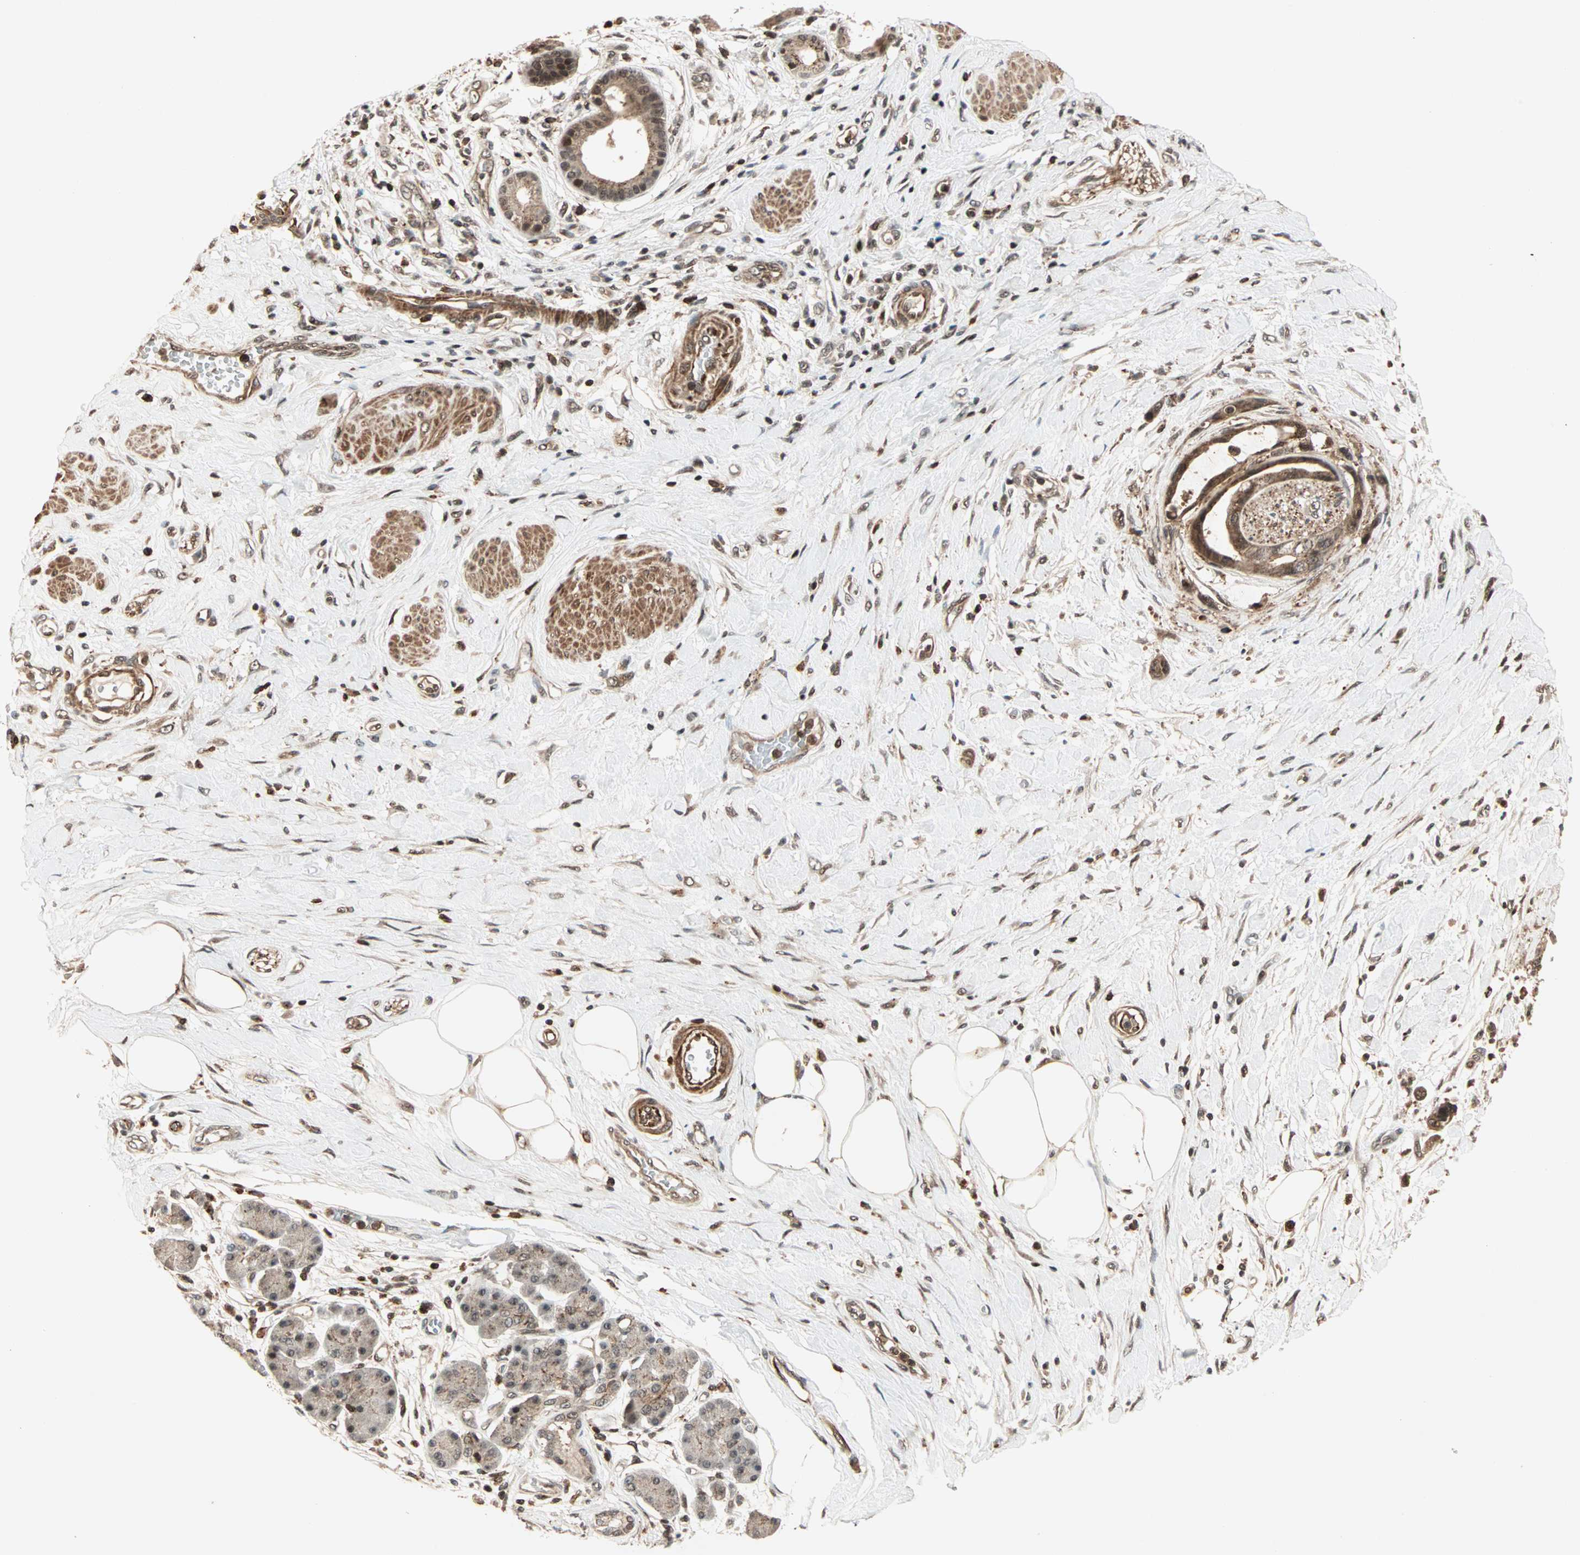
{"staining": {"intensity": "moderate", "quantity": ">75%", "location": "cytoplasmic/membranous,nuclear"}, "tissue": "pancreatic cancer", "cell_type": "Tumor cells", "image_type": "cancer", "snomed": [{"axis": "morphology", "description": "Adenocarcinoma, NOS"}, {"axis": "morphology", "description": "Adenocarcinoma, metastatic, NOS"}, {"axis": "topography", "description": "Lymph node"}, {"axis": "topography", "description": "Pancreas"}, {"axis": "topography", "description": "Duodenum"}], "caption": "Pancreatic cancer (metastatic adenocarcinoma) tissue exhibits moderate cytoplasmic/membranous and nuclear expression in approximately >75% of tumor cells", "gene": "ZBED9", "patient": {"sex": "female", "age": 64}}